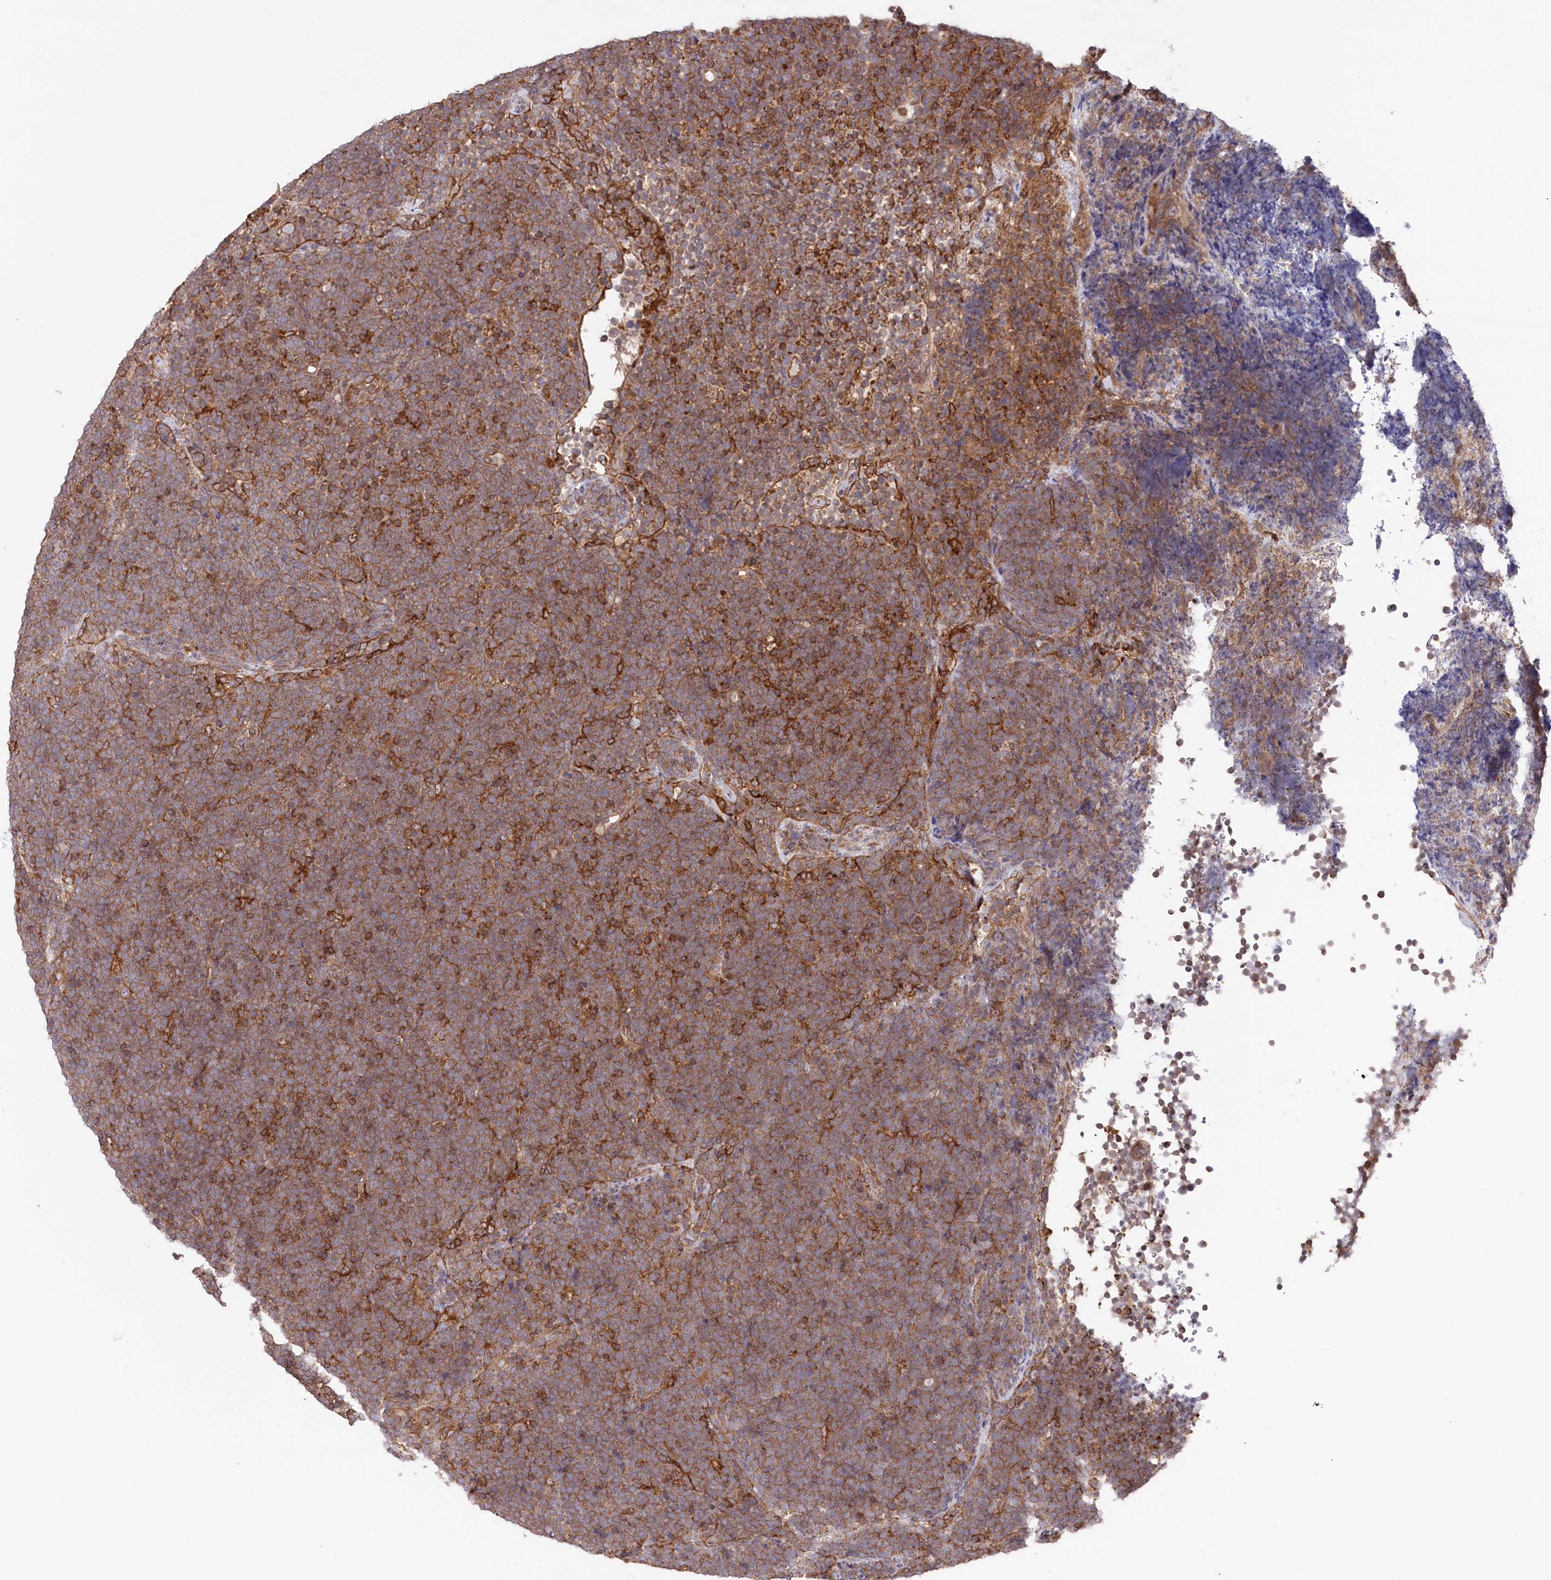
{"staining": {"intensity": "moderate", "quantity": ">75%", "location": "cytoplasmic/membranous"}, "tissue": "lymphoma", "cell_type": "Tumor cells", "image_type": "cancer", "snomed": [{"axis": "morphology", "description": "Malignant lymphoma, non-Hodgkin's type, High grade"}, {"axis": "topography", "description": "Lymph node"}], "caption": "A histopathology image of lymphoma stained for a protein displays moderate cytoplasmic/membranous brown staining in tumor cells. The staining was performed using DAB (3,3'-diaminobenzidine), with brown indicating positive protein expression. Nuclei are stained blue with hematoxylin.", "gene": "PPP1R21", "patient": {"sex": "male", "age": 13}}